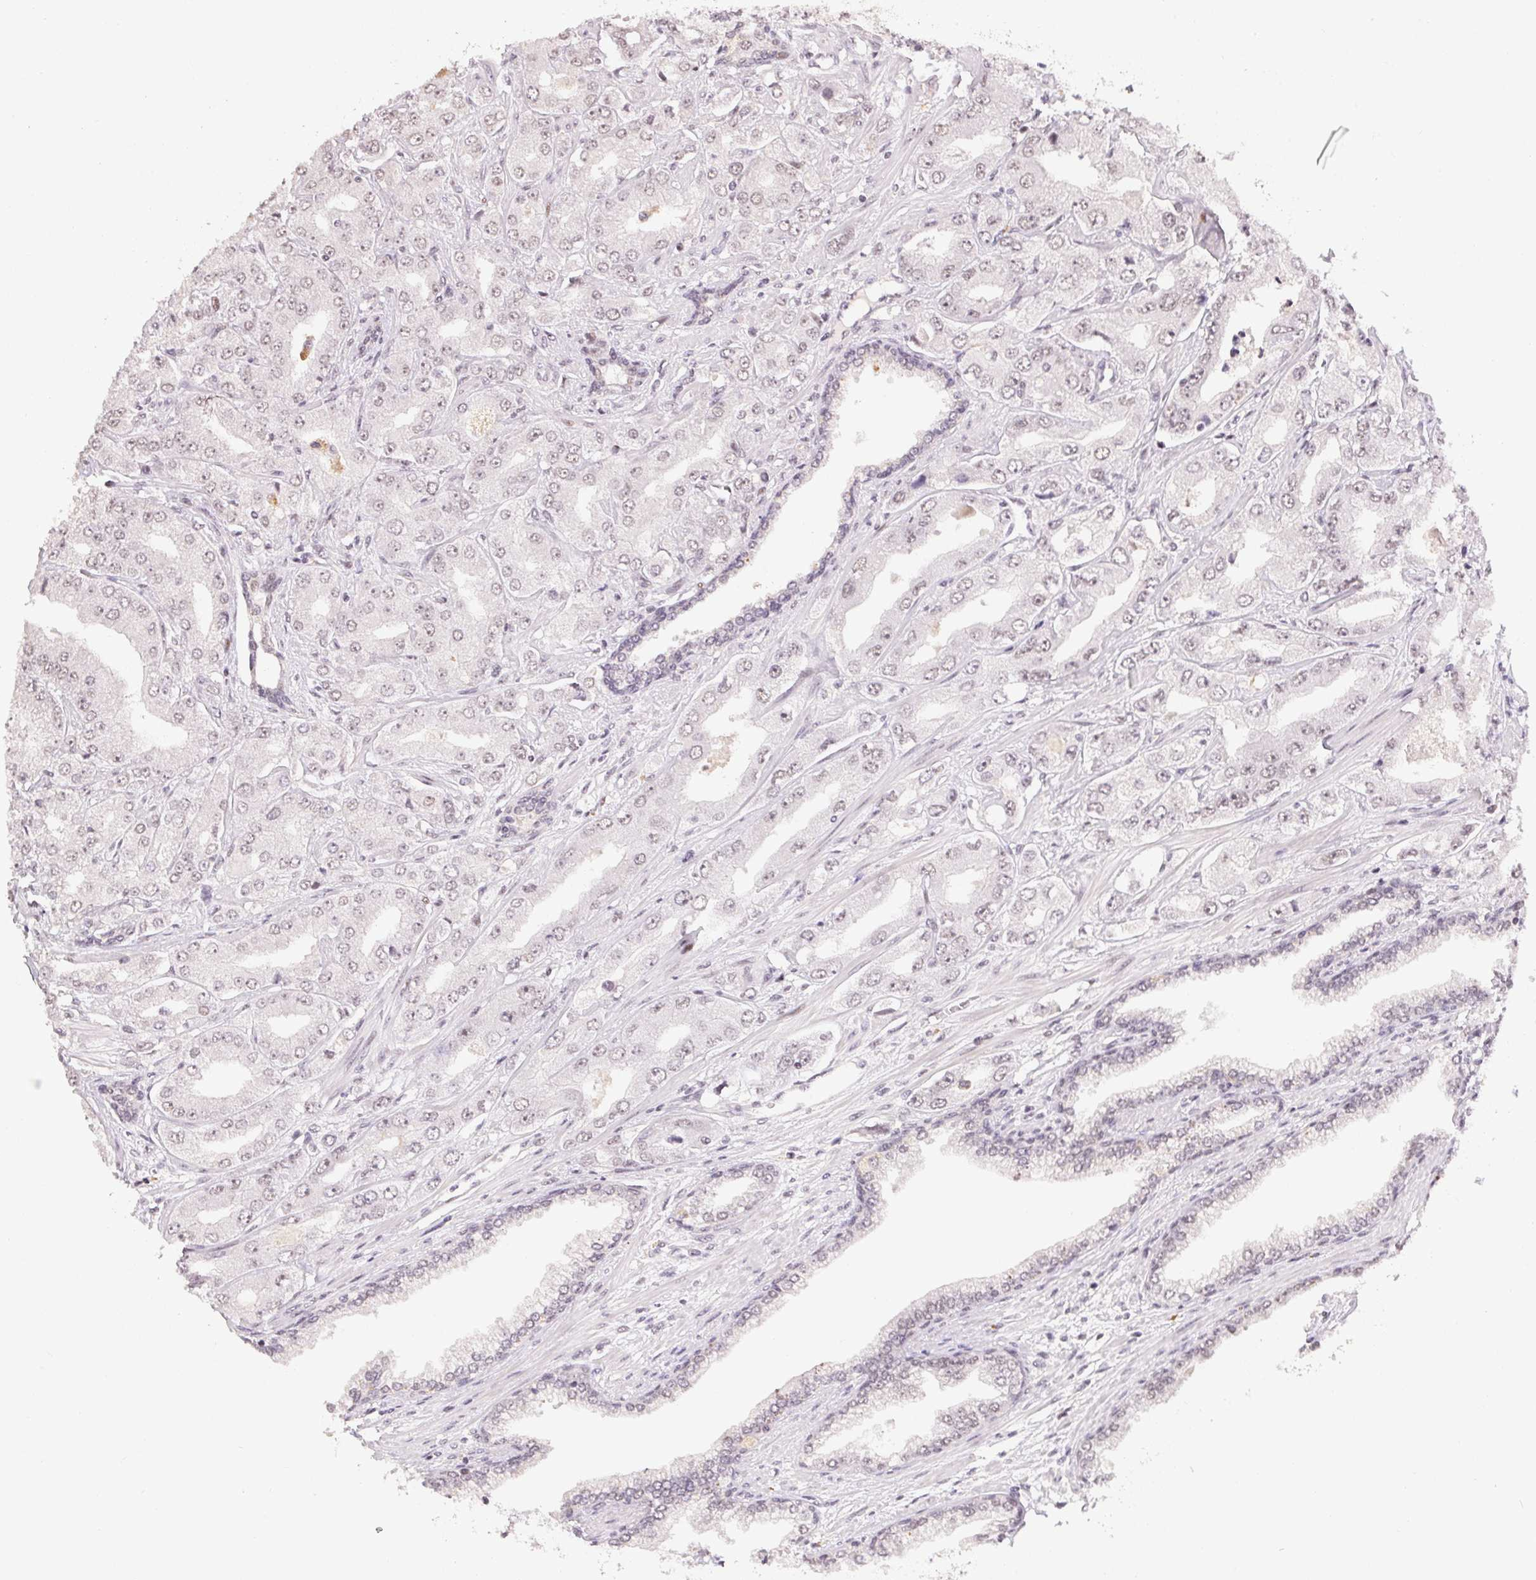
{"staining": {"intensity": "weak", "quantity": "<25%", "location": "nuclear"}, "tissue": "prostate cancer", "cell_type": "Tumor cells", "image_type": "cancer", "snomed": [{"axis": "morphology", "description": "Adenocarcinoma, Low grade"}, {"axis": "topography", "description": "Prostate"}], "caption": "This is a histopathology image of IHC staining of prostate cancer, which shows no positivity in tumor cells. (Stains: DAB (3,3'-diaminobenzidine) IHC with hematoxylin counter stain, Microscopy: brightfield microscopy at high magnification).", "gene": "KDM4D", "patient": {"sex": "male", "age": 60}}